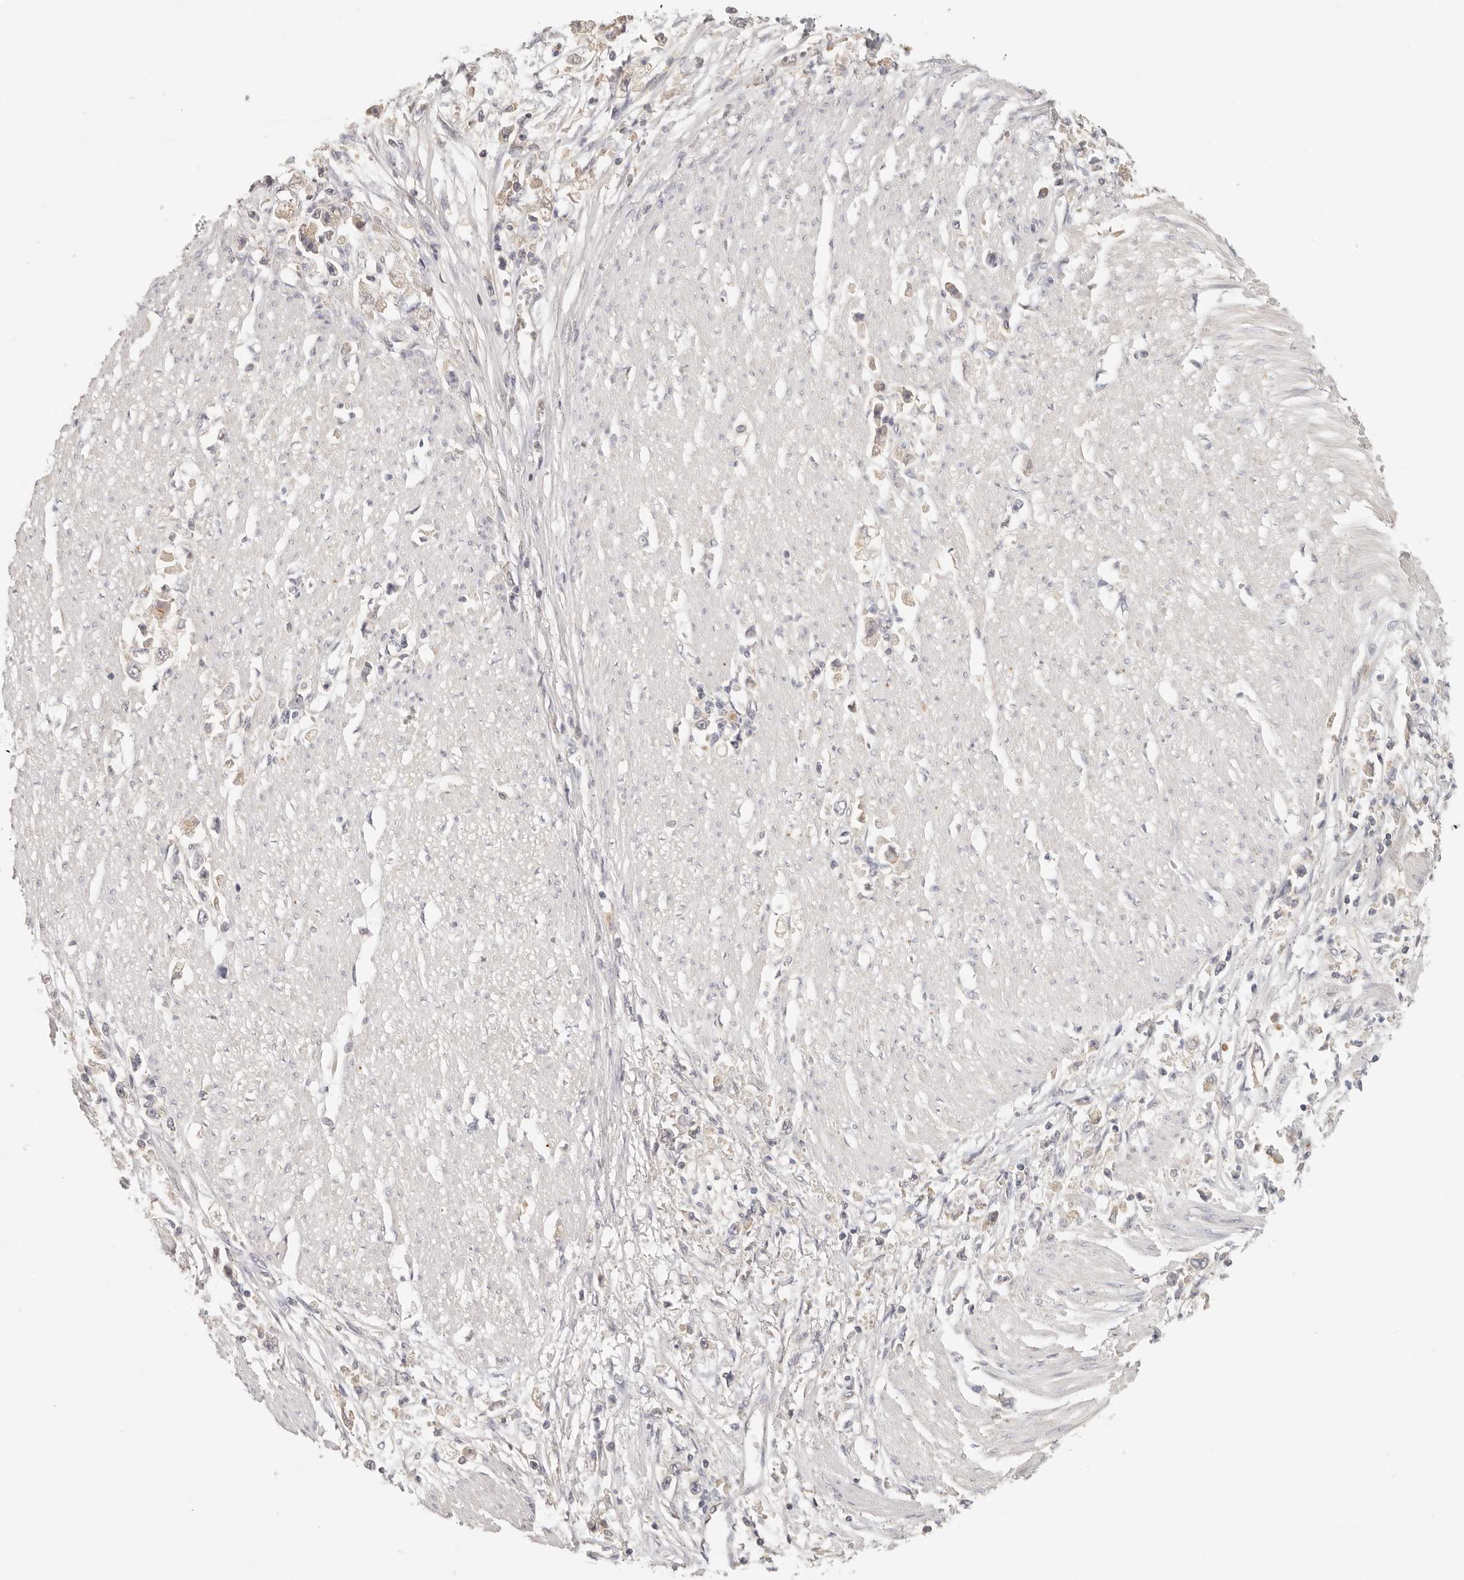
{"staining": {"intensity": "weak", "quantity": "<25%", "location": "cytoplasmic/membranous"}, "tissue": "stomach cancer", "cell_type": "Tumor cells", "image_type": "cancer", "snomed": [{"axis": "morphology", "description": "Adenocarcinoma, NOS"}, {"axis": "topography", "description": "Stomach"}], "caption": "Immunohistochemistry photomicrograph of human stomach cancer stained for a protein (brown), which shows no positivity in tumor cells. The staining was performed using DAB (3,3'-diaminobenzidine) to visualize the protein expression in brown, while the nuclei were stained in blue with hematoxylin (Magnification: 20x).", "gene": "ANXA9", "patient": {"sex": "female", "age": 59}}